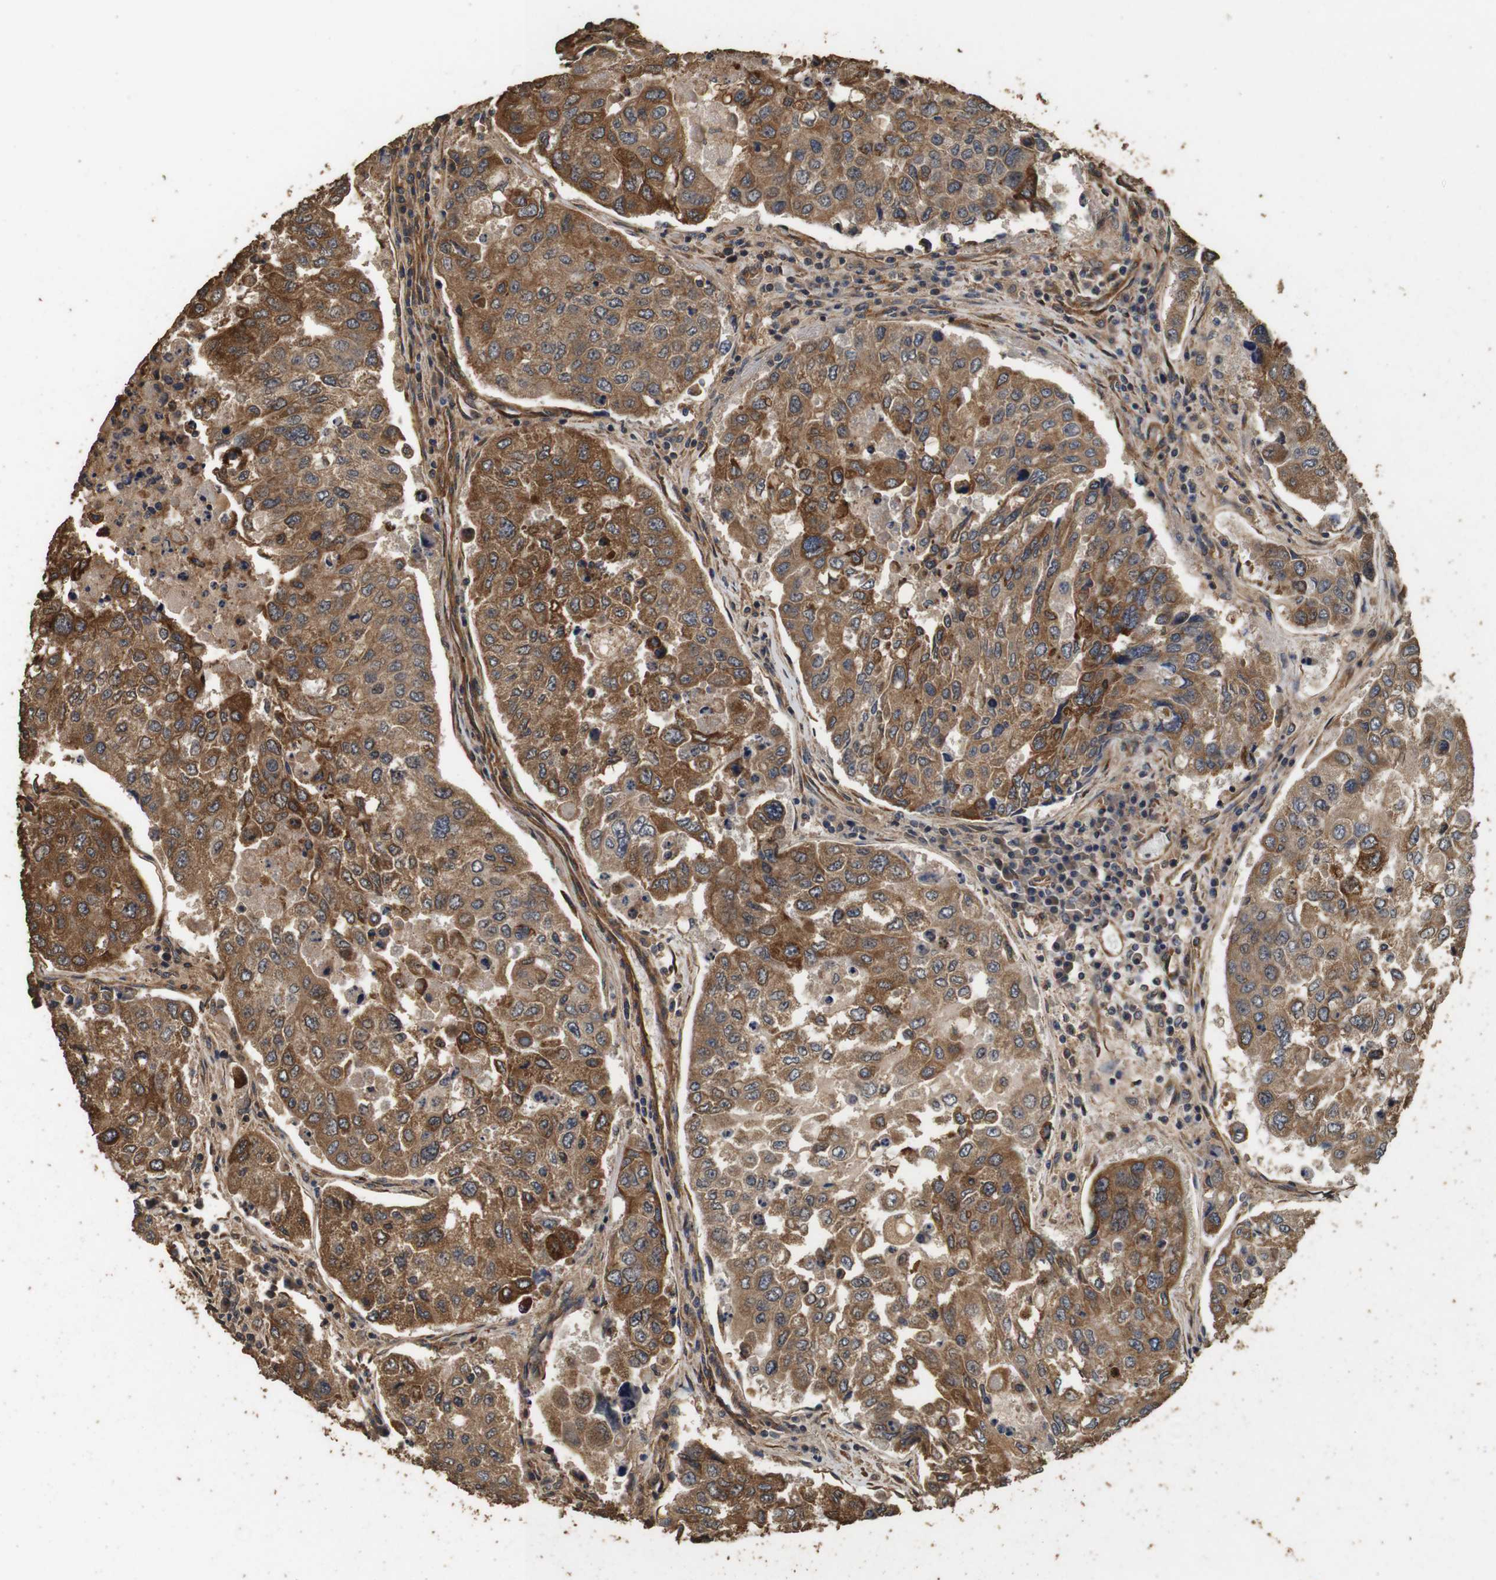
{"staining": {"intensity": "moderate", "quantity": ">75%", "location": "cytoplasmic/membranous"}, "tissue": "urothelial cancer", "cell_type": "Tumor cells", "image_type": "cancer", "snomed": [{"axis": "morphology", "description": "Urothelial carcinoma, High grade"}, {"axis": "topography", "description": "Lymph node"}, {"axis": "topography", "description": "Urinary bladder"}], "caption": "IHC (DAB (3,3'-diaminobenzidine)) staining of human urothelial cancer displays moderate cytoplasmic/membranous protein positivity in approximately >75% of tumor cells. The staining was performed using DAB (3,3'-diaminobenzidine), with brown indicating positive protein expression. Nuclei are stained blue with hematoxylin.", "gene": "CNPY4", "patient": {"sex": "male", "age": 51}}